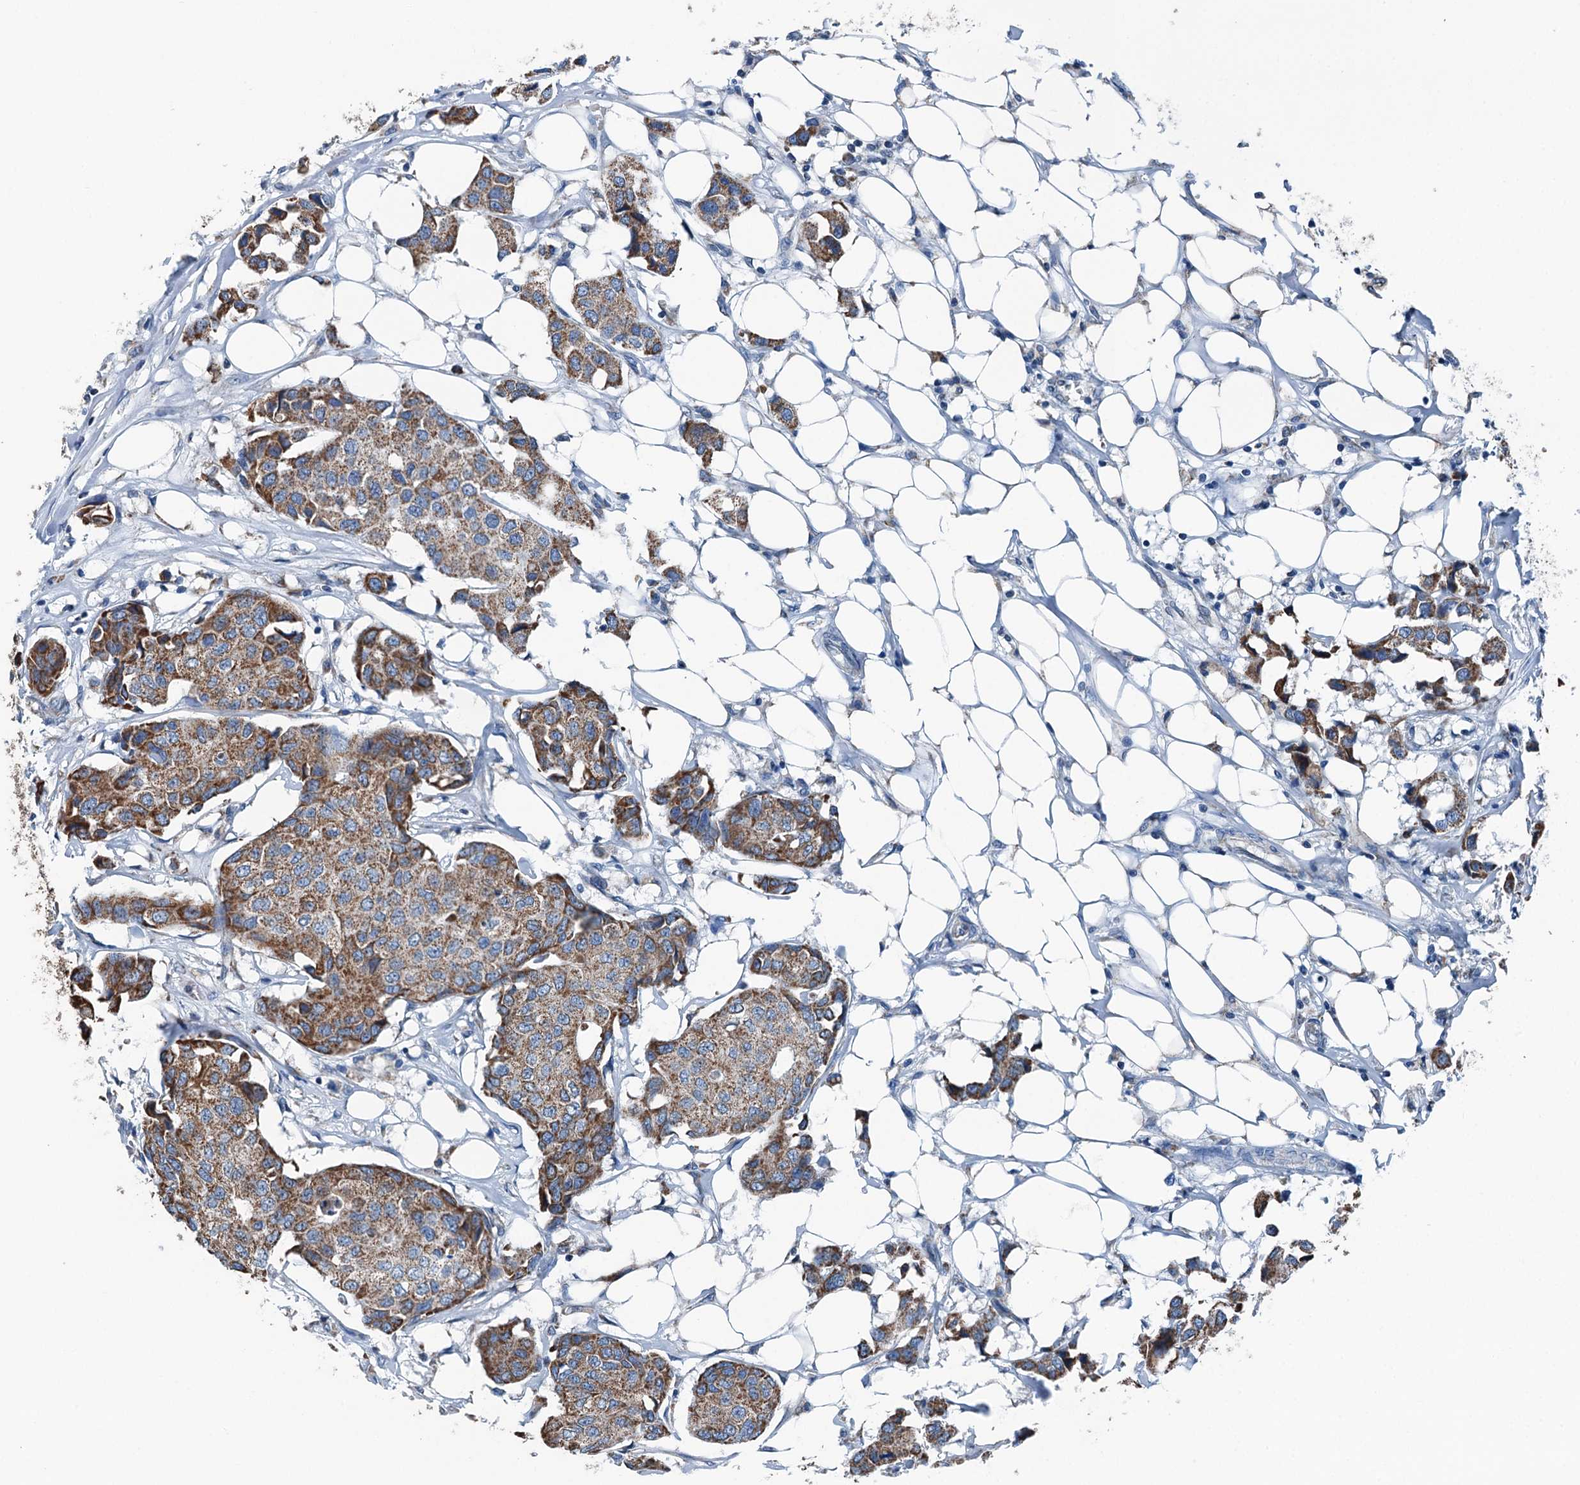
{"staining": {"intensity": "moderate", "quantity": ">75%", "location": "cytoplasmic/membranous"}, "tissue": "breast cancer", "cell_type": "Tumor cells", "image_type": "cancer", "snomed": [{"axis": "morphology", "description": "Duct carcinoma"}, {"axis": "topography", "description": "Breast"}], "caption": "Immunohistochemistry photomicrograph of human infiltrating ductal carcinoma (breast) stained for a protein (brown), which exhibits medium levels of moderate cytoplasmic/membranous staining in approximately >75% of tumor cells.", "gene": "TRPT1", "patient": {"sex": "female", "age": 80}}